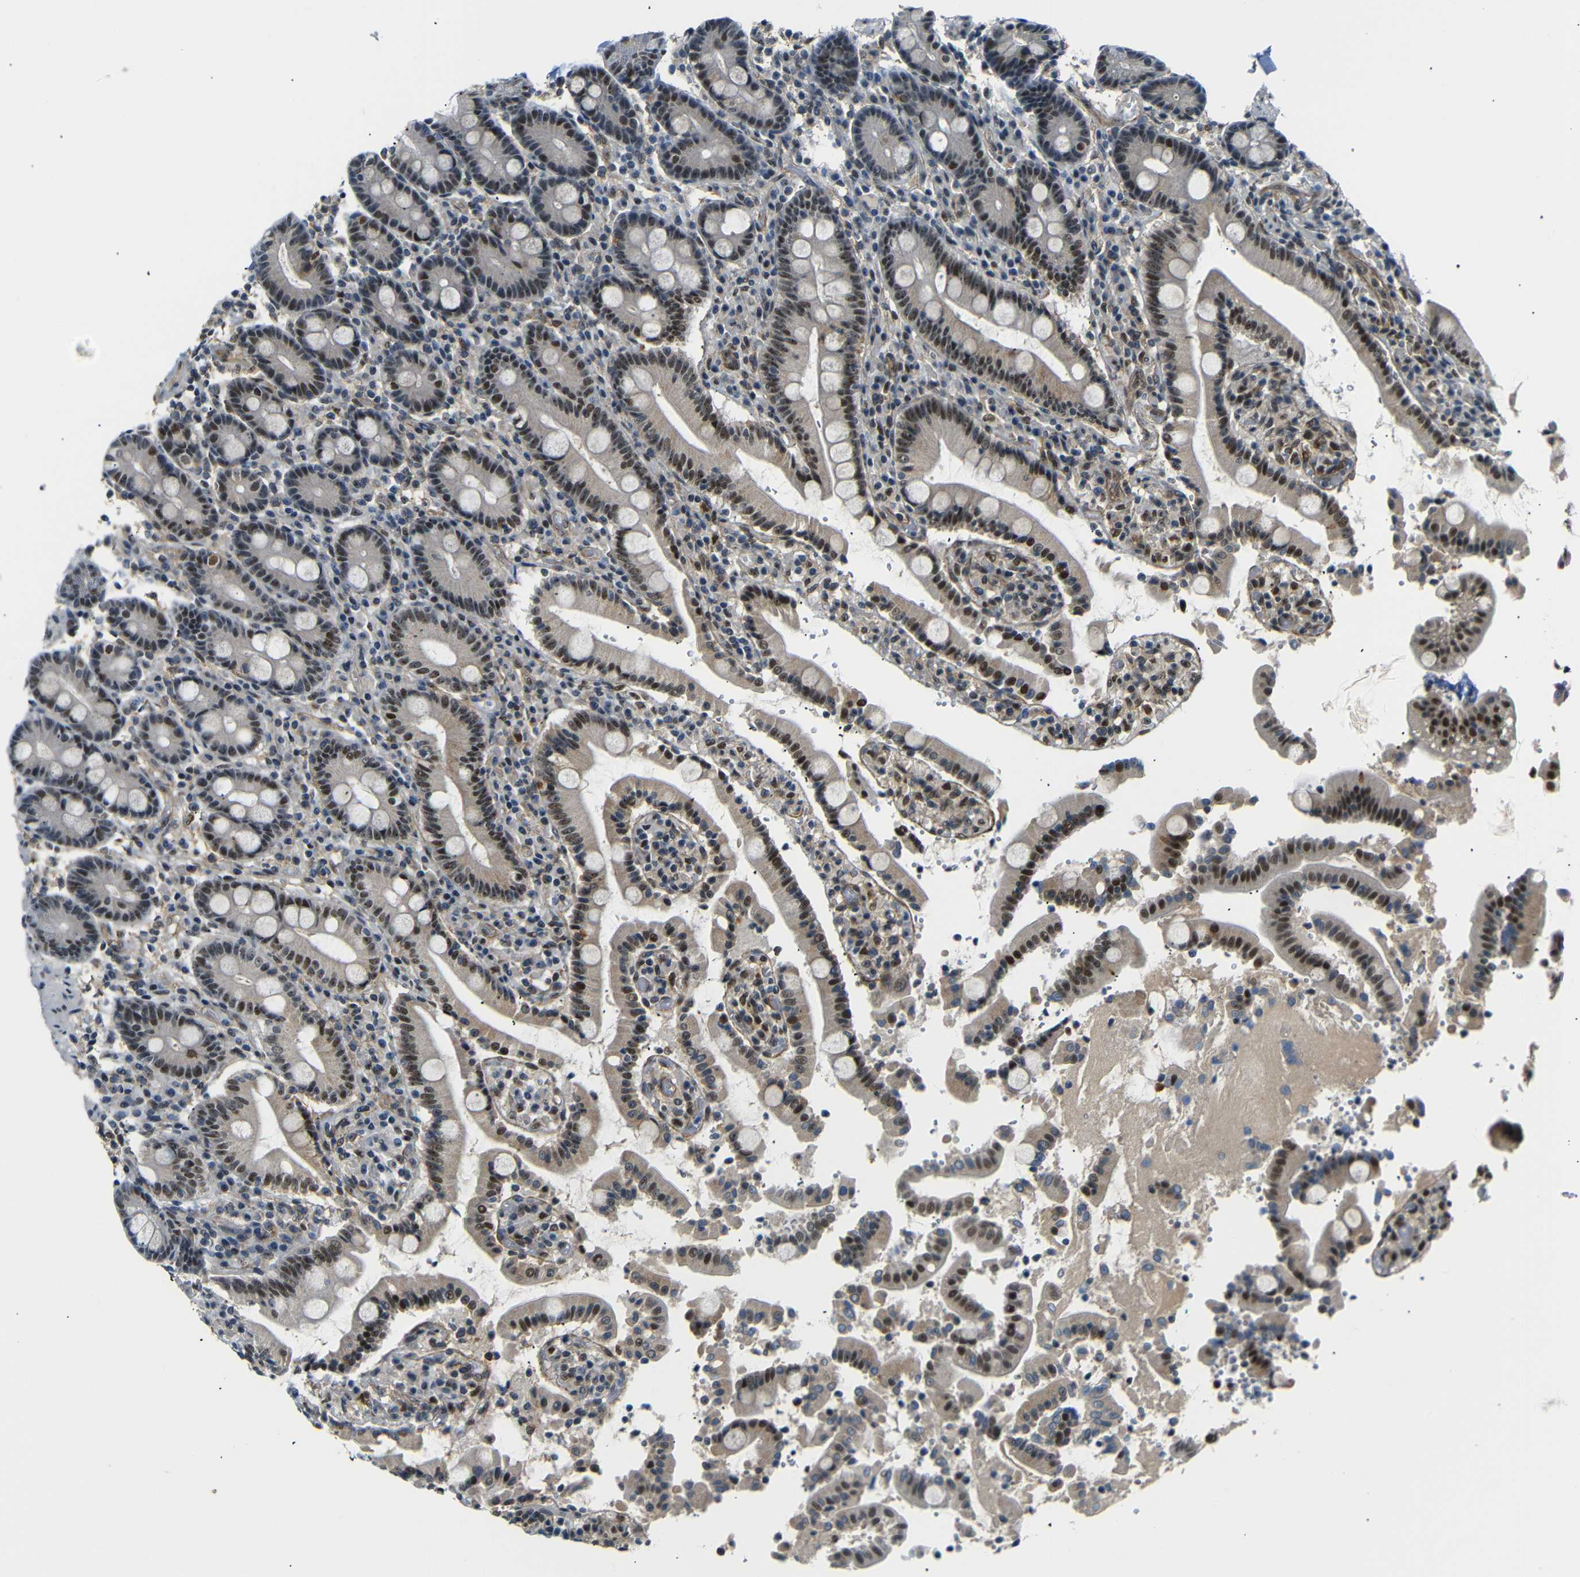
{"staining": {"intensity": "moderate", "quantity": "25%-75%", "location": "cytoplasmic/membranous,nuclear"}, "tissue": "duodenum", "cell_type": "Glandular cells", "image_type": "normal", "snomed": [{"axis": "morphology", "description": "Normal tissue, NOS"}, {"axis": "topography", "description": "Small intestine, NOS"}], "caption": "The histopathology image exhibits a brown stain indicating the presence of a protein in the cytoplasmic/membranous,nuclear of glandular cells in duodenum.", "gene": "PARN", "patient": {"sex": "female", "age": 71}}